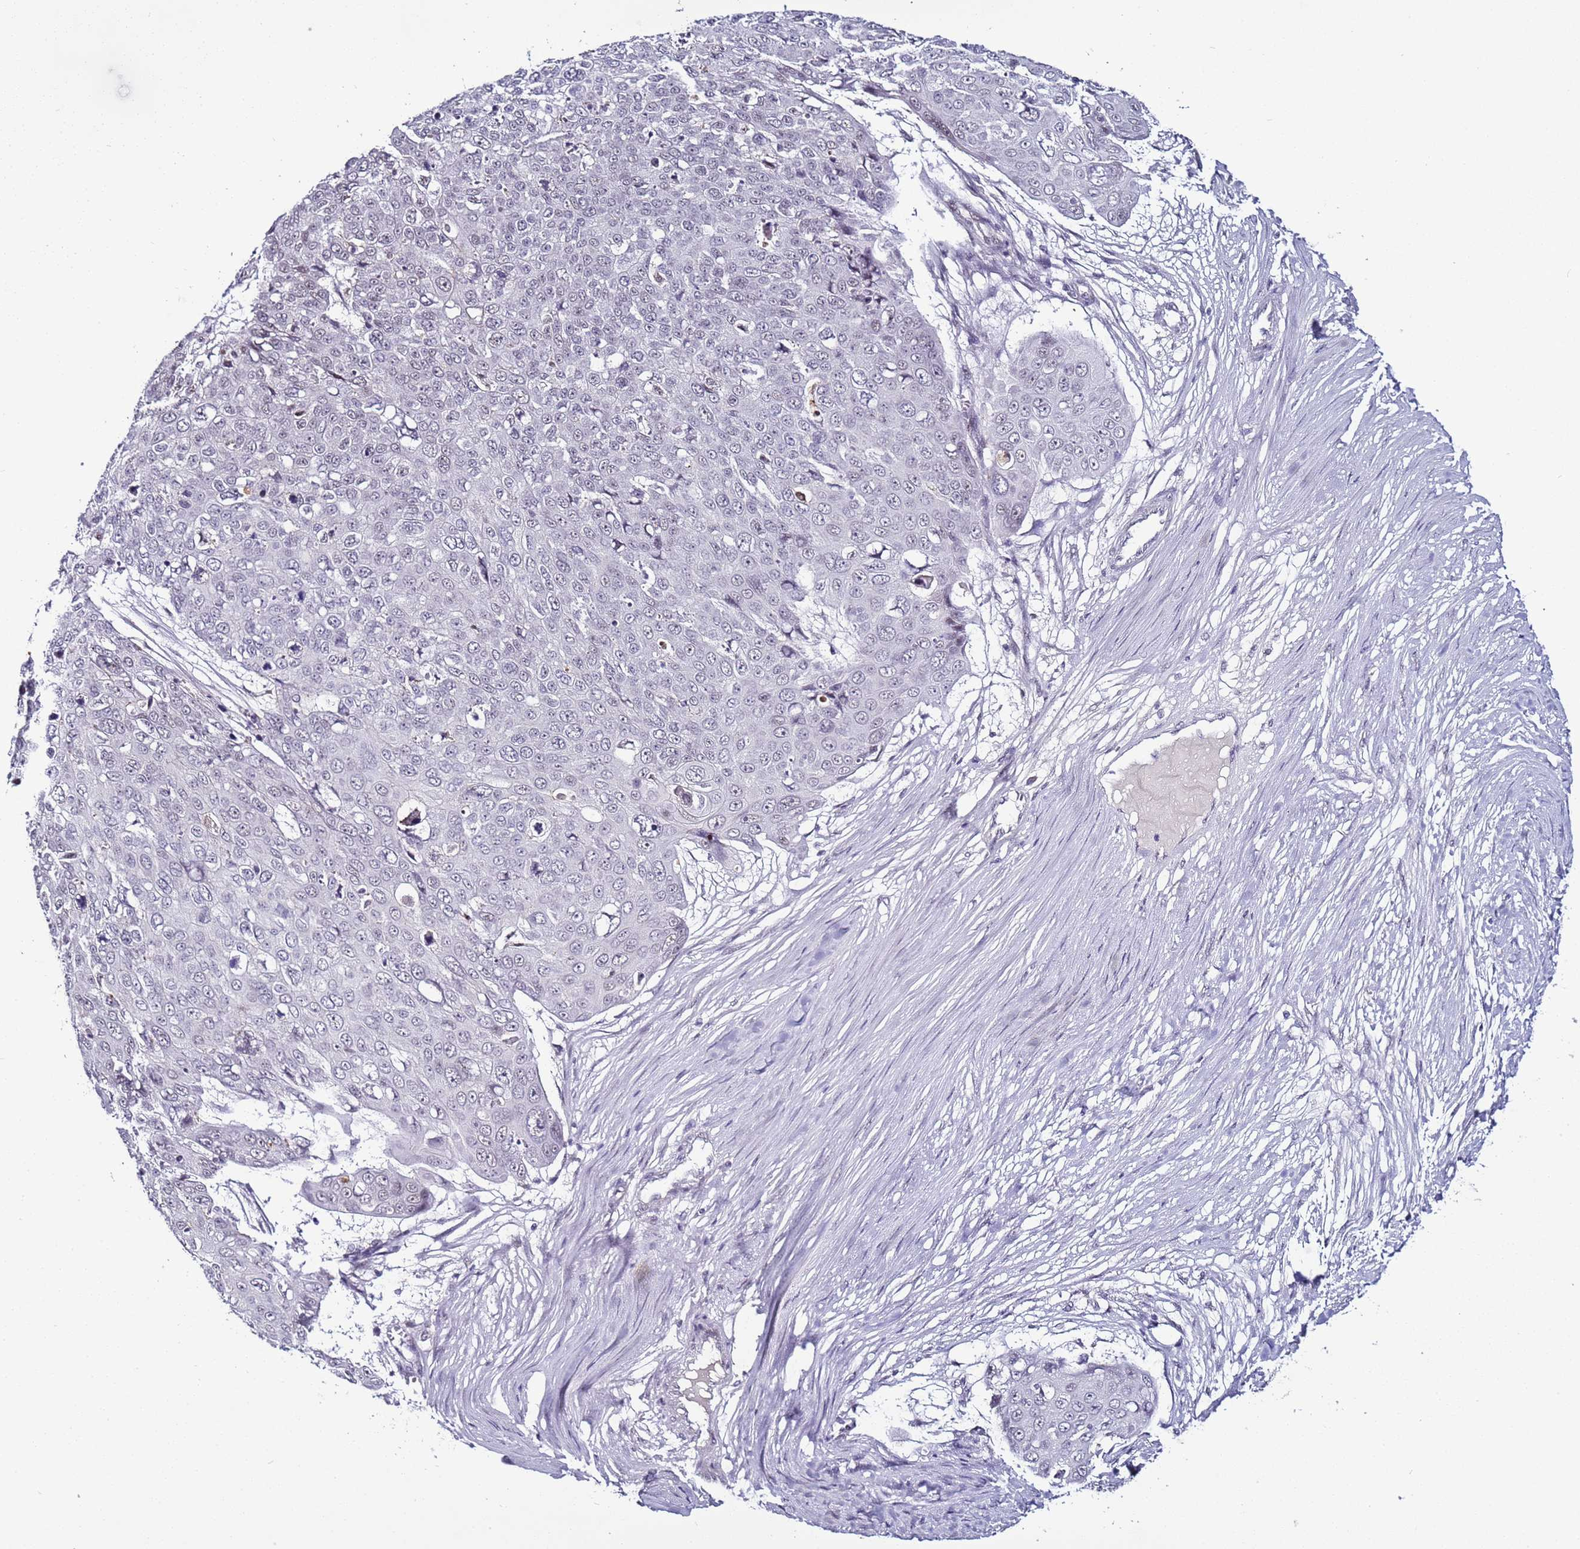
{"staining": {"intensity": "negative", "quantity": "none", "location": "none"}, "tissue": "skin cancer", "cell_type": "Tumor cells", "image_type": "cancer", "snomed": [{"axis": "morphology", "description": "Squamous cell carcinoma, NOS"}, {"axis": "topography", "description": "Skin"}], "caption": "This is an IHC photomicrograph of skin cancer (squamous cell carcinoma). There is no positivity in tumor cells.", "gene": "PSMA7", "patient": {"sex": "male", "age": 71}}